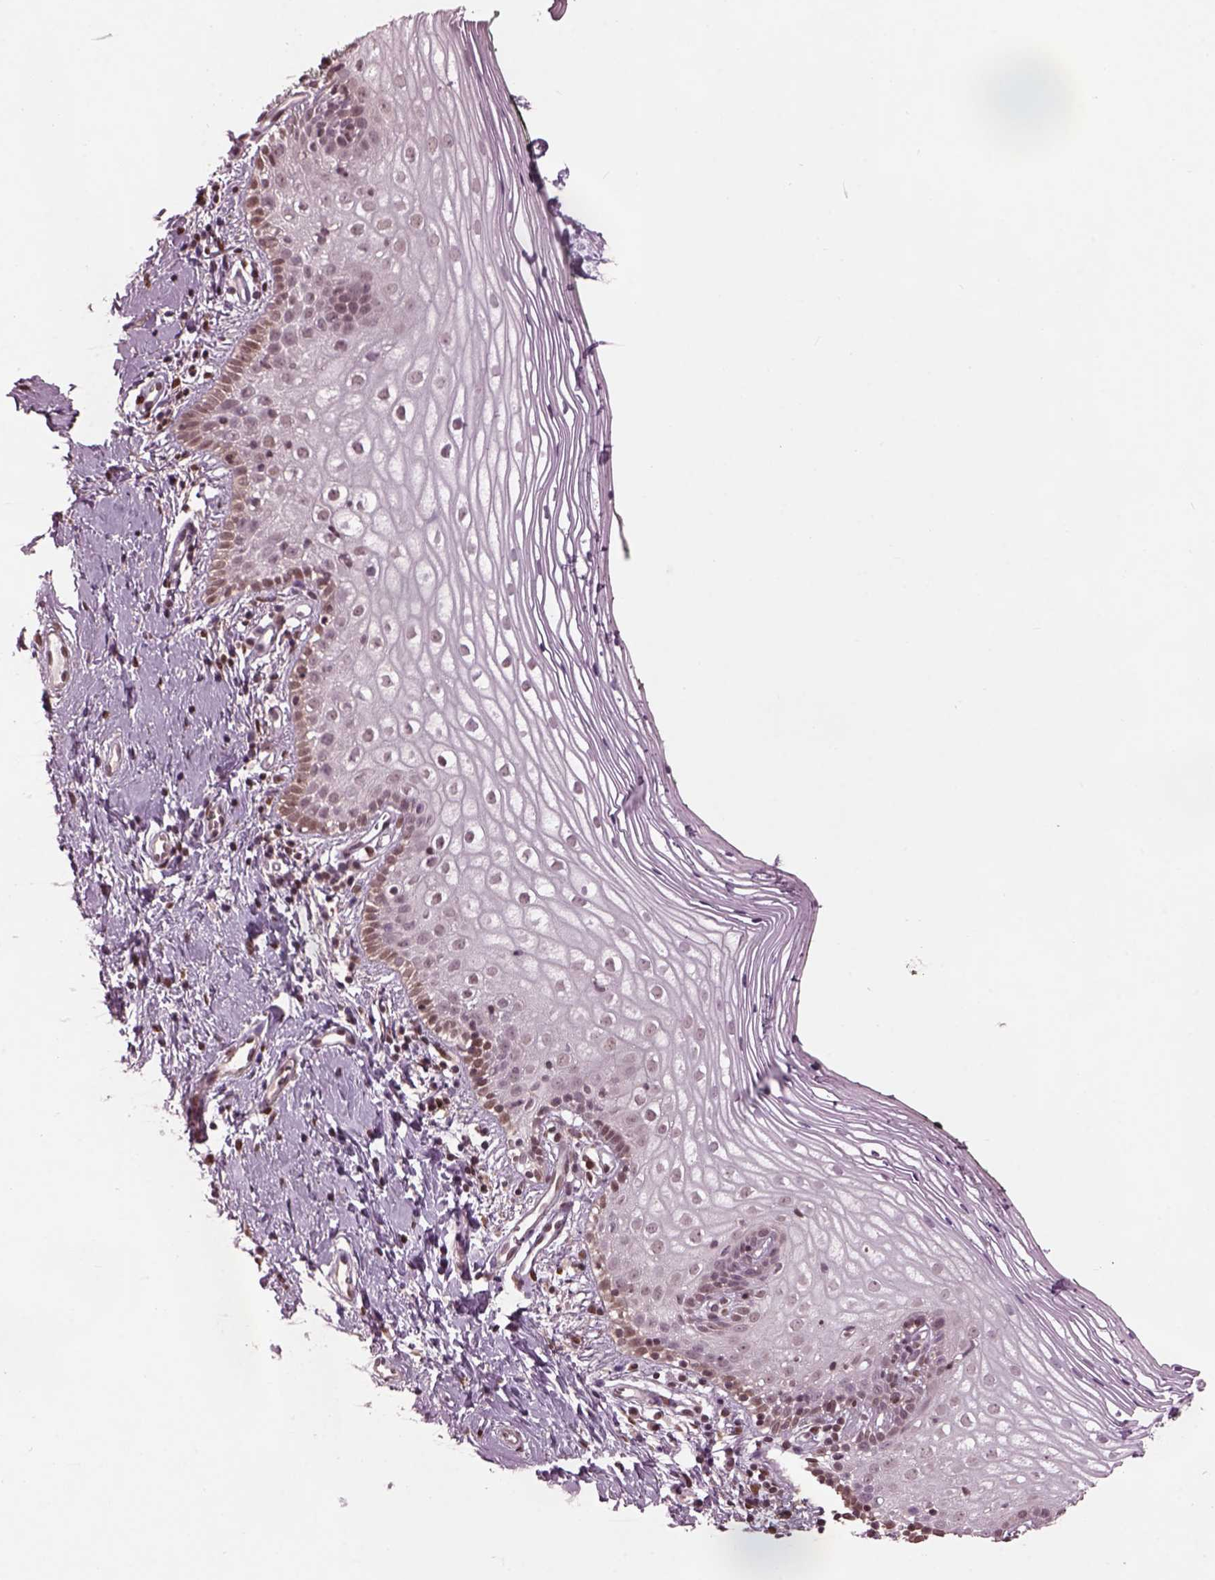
{"staining": {"intensity": "weak", "quantity": "<25%", "location": "cytoplasmic/membranous,nuclear"}, "tissue": "vagina", "cell_type": "Squamous epithelial cells", "image_type": "normal", "snomed": [{"axis": "morphology", "description": "Normal tissue, NOS"}, {"axis": "topography", "description": "Vagina"}], "caption": "This is an IHC histopathology image of benign human vagina. There is no expression in squamous epithelial cells.", "gene": "SRI", "patient": {"sex": "female", "age": 47}}